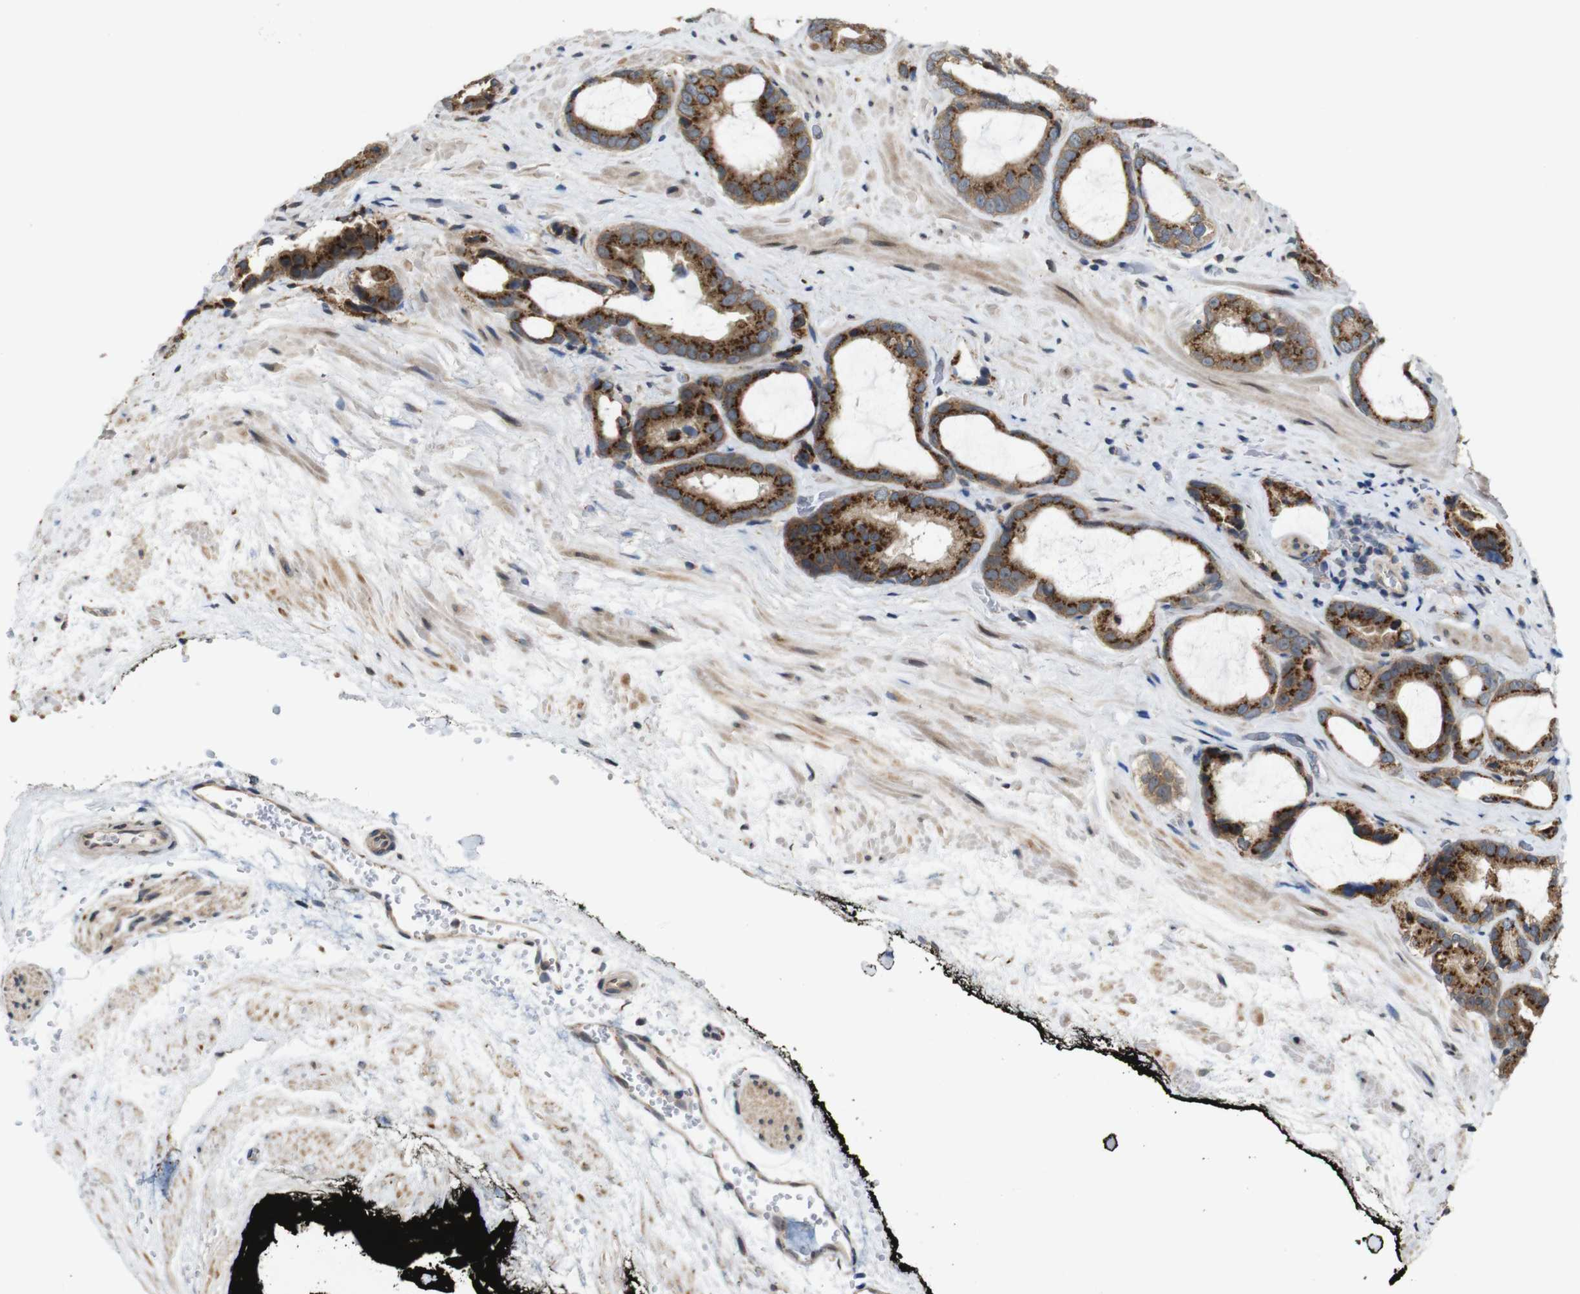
{"staining": {"intensity": "moderate", "quantity": ">75%", "location": "cytoplasmic/membranous"}, "tissue": "prostate cancer", "cell_type": "Tumor cells", "image_type": "cancer", "snomed": [{"axis": "morphology", "description": "Adenocarcinoma, Low grade"}, {"axis": "topography", "description": "Prostate"}], "caption": "Prostate low-grade adenocarcinoma stained for a protein shows moderate cytoplasmic/membranous positivity in tumor cells. (brown staining indicates protein expression, while blue staining denotes nuclei).", "gene": "EFCAB14", "patient": {"sex": "male", "age": 60}}